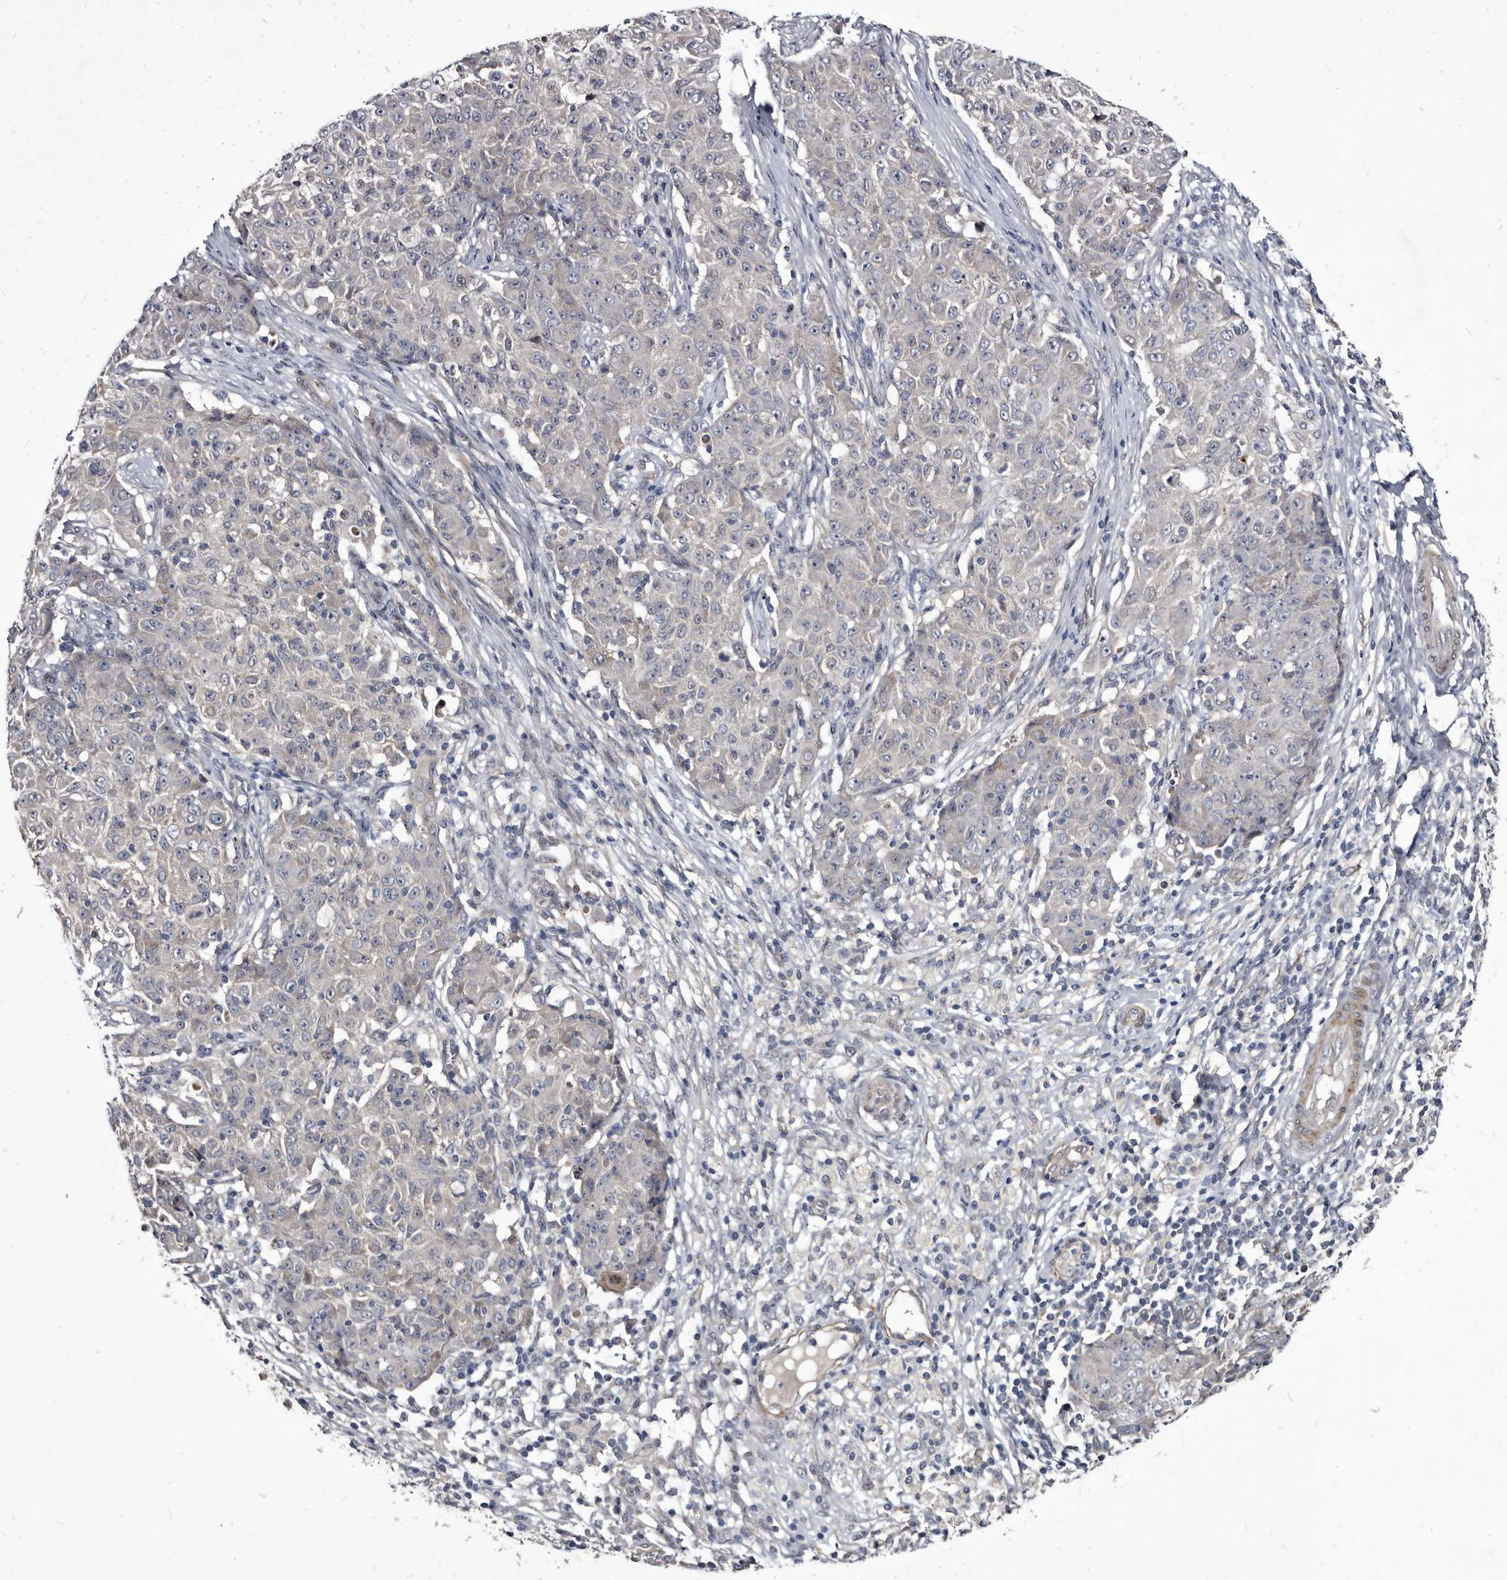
{"staining": {"intensity": "weak", "quantity": "<25%", "location": "cytoplasmic/membranous"}, "tissue": "ovarian cancer", "cell_type": "Tumor cells", "image_type": "cancer", "snomed": [{"axis": "morphology", "description": "Carcinoma, endometroid"}, {"axis": "topography", "description": "Ovary"}], "caption": "Immunohistochemistry photomicrograph of neoplastic tissue: human ovarian cancer stained with DAB demonstrates no significant protein expression in tumor cells.", "gene": "PROM1", "patient": {"sex": "female", "age": 42}}